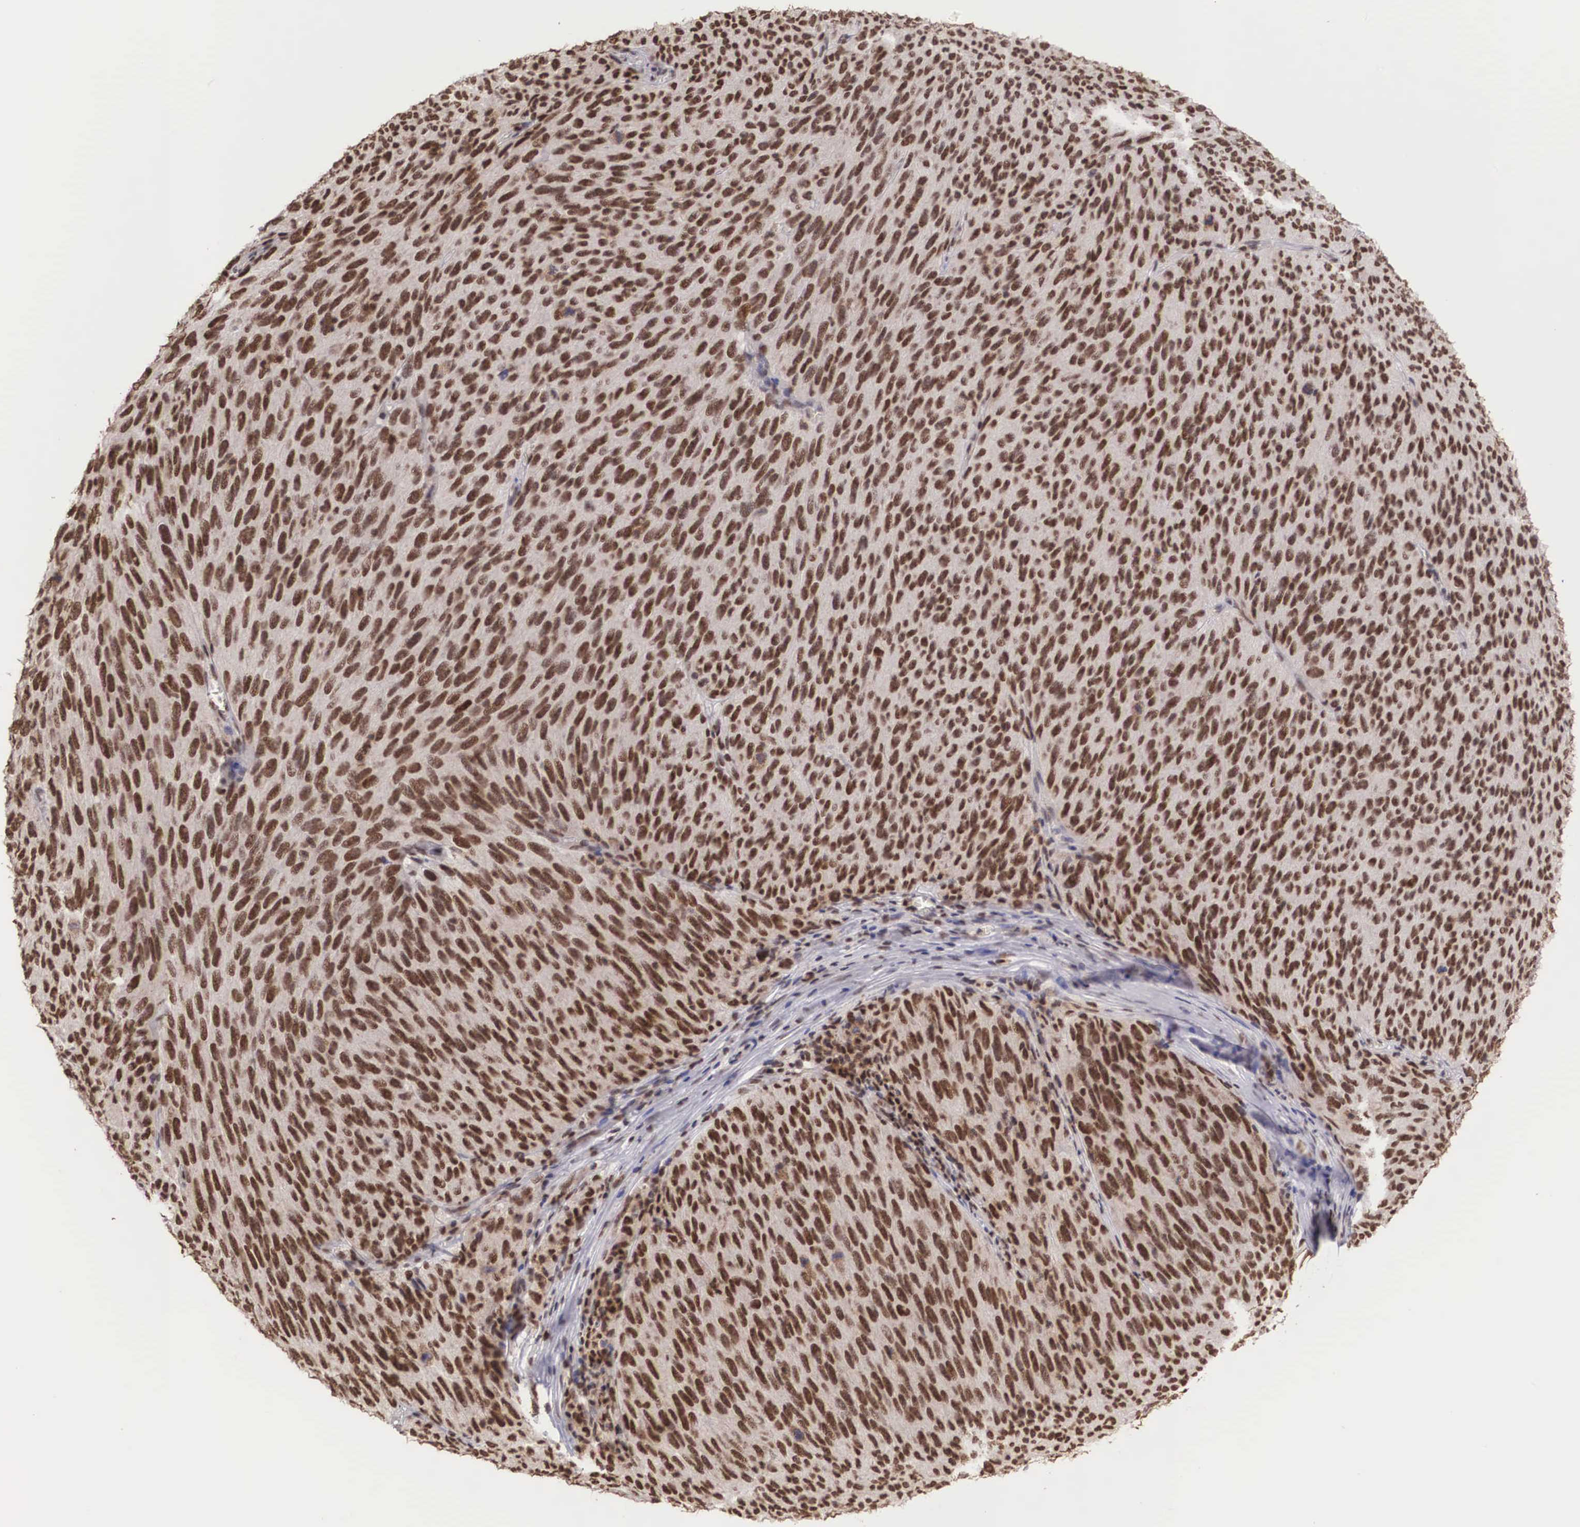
{"staining": {"intensity": "strong", "quantity": ">75%", "location": "nuclear"}, "tissue": "melanoma", "cell_type": "Tumor cells", "image_type": "cancer", "snomed": [{"axis": "morphology", "description": "Malignant melanoma, NOS"}, {"axis": "topography", "description": "Skin"}], "caption": "Protein expression analysis of melanoma shows strong nuclear staining in approximately >75% of tumor cells. Immunohistochemistry stains the protein of interest in brown and the nuclei are stained blue.", "gene": "HTATSF1", "patient": {"sex": "male", "age": 76}}